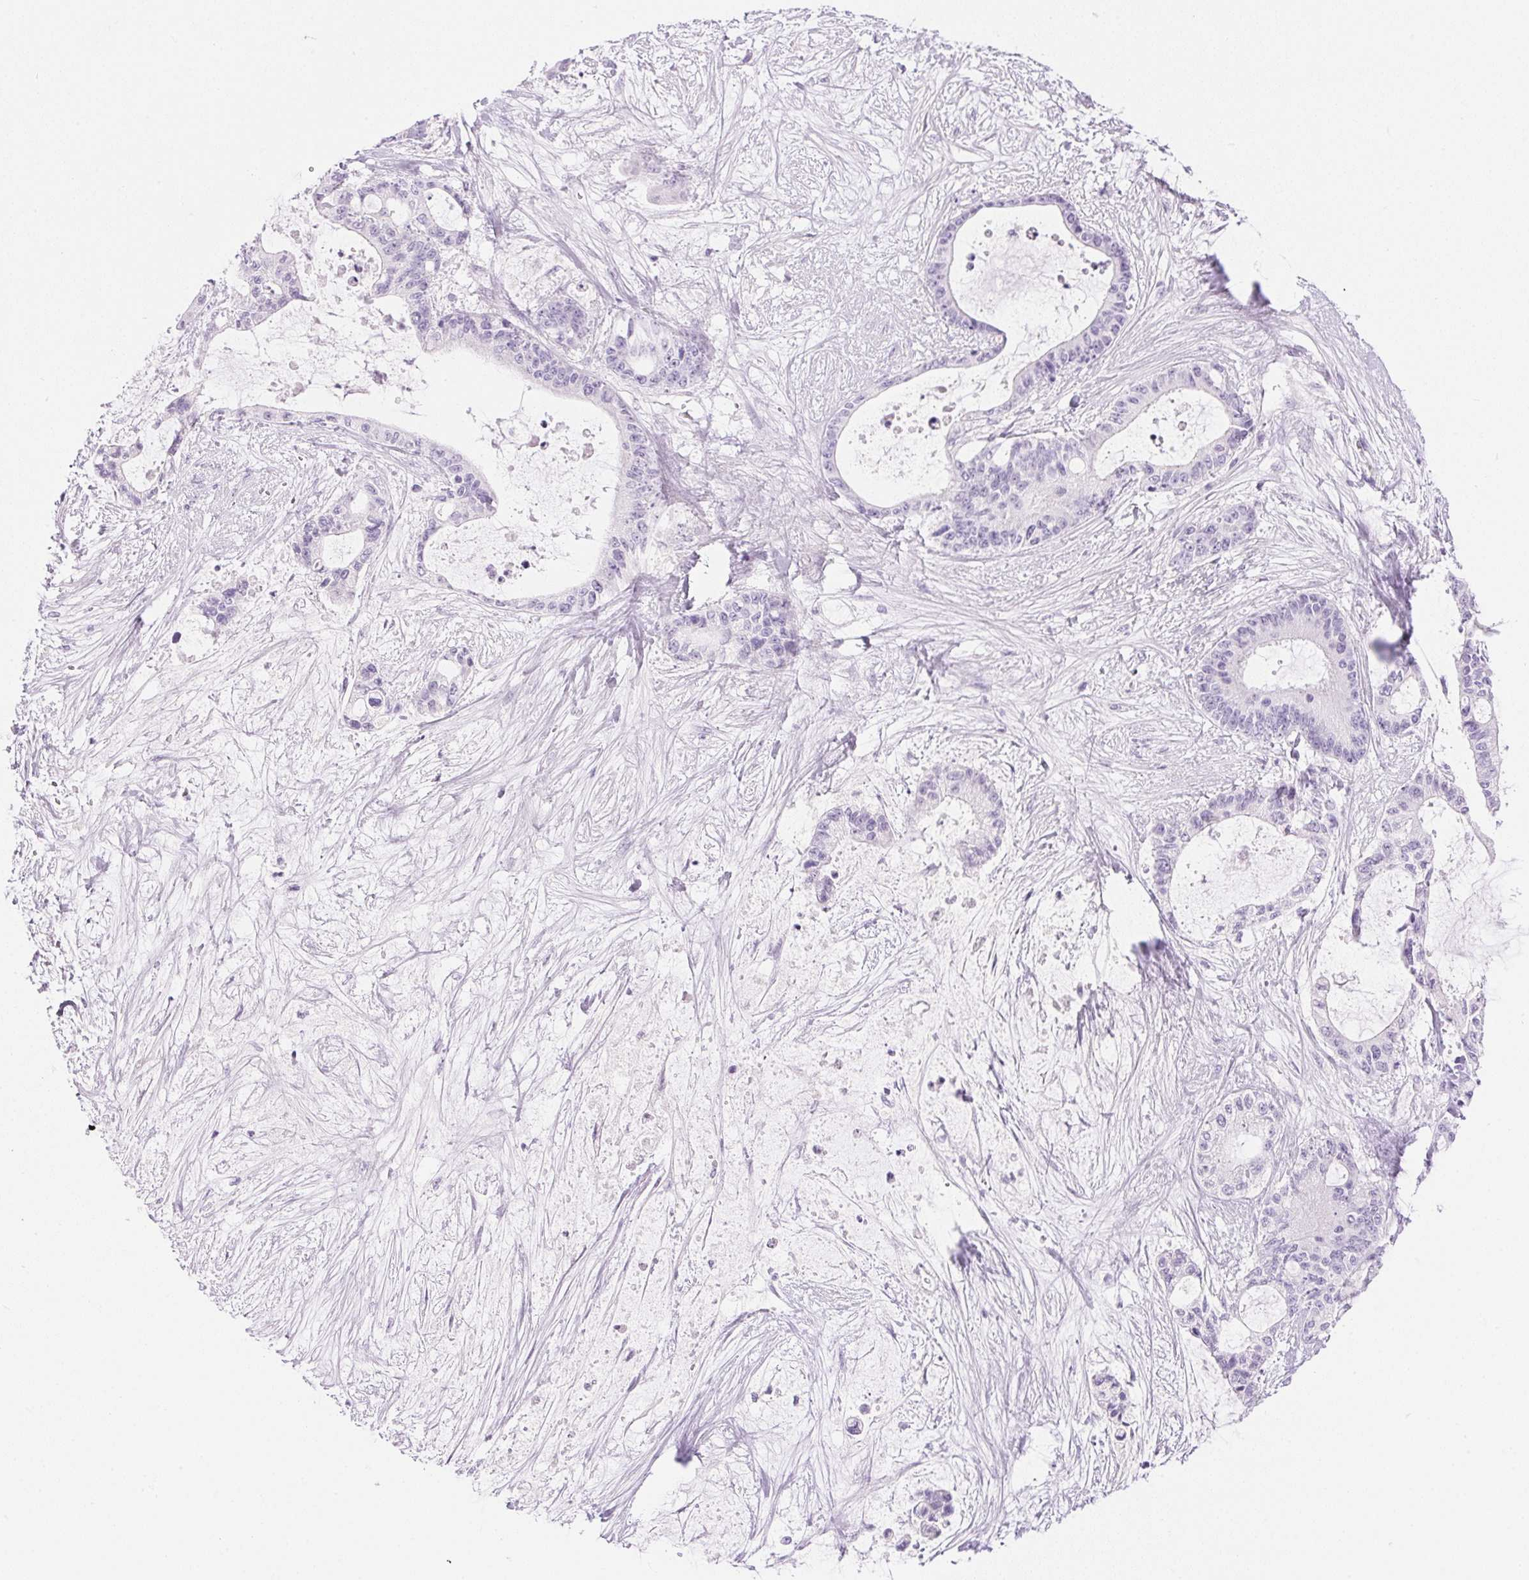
{"staining": {"intensity": "negative", "quantity": "none", "location": "none"}, "tissue": "liver cancer", "cell_type": "Tumor cells", "image_type": "cancer", "snomed": [{"axis": "morphology", "description": "Normal tissue, NOS"}, {"axis": "morphology", "description": "Cholangiocarcinoma"}, {"axis": "topography", "description": "Liver"}, {"axis": "topography", "description": "Peripheral nerve tissue"}], "caption": "A high-resolution micrograph shows immunohistochemistry (IHC) staining of liver cholangiocarcinoma, which displays no significant expression in tumor cells.", "gene": "CTRL", "patient": {"sex": "female", "age": 73}}